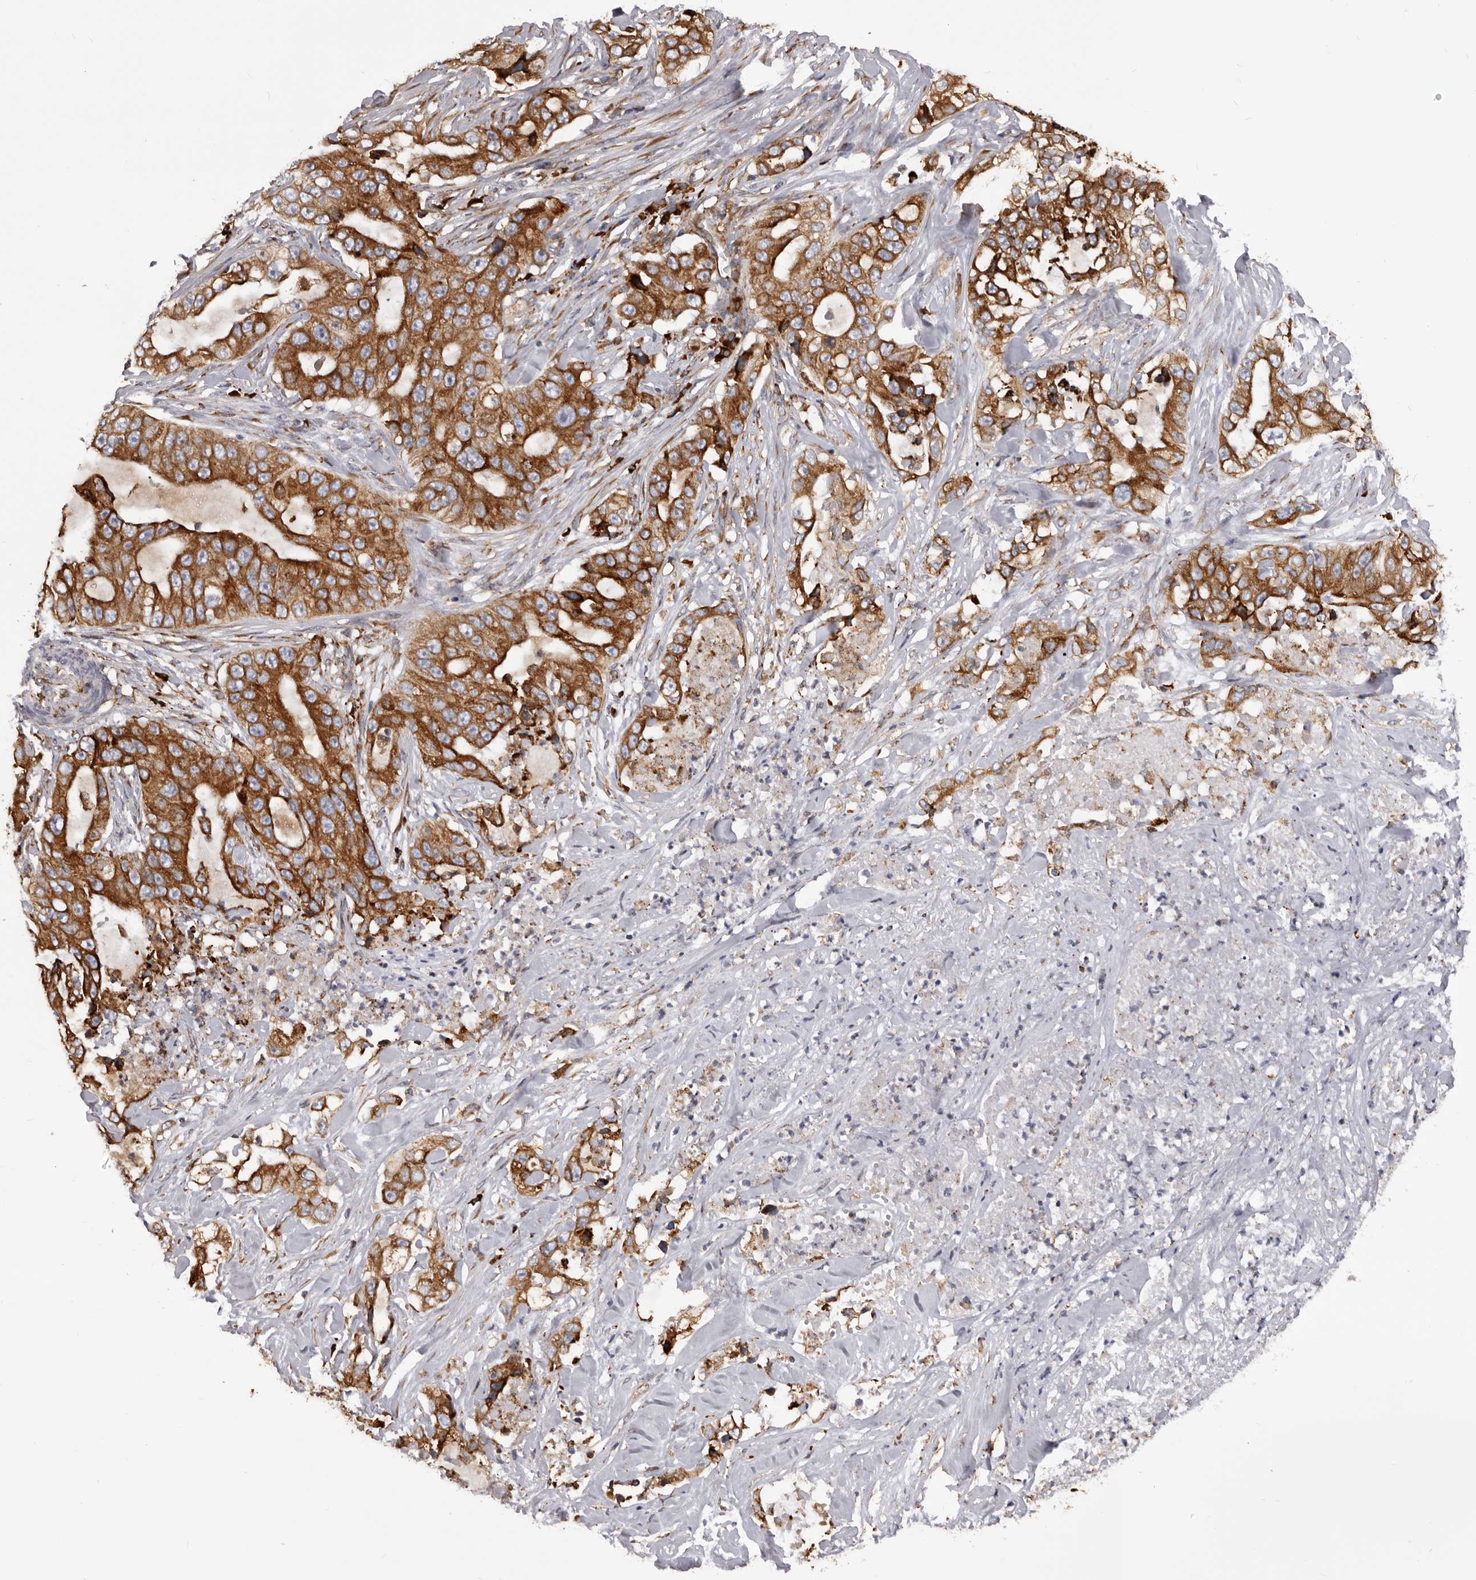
{"staining": {"intensity": "strong", "quantity": ">75%", "location": "cytoplasmic/membranous"}, "tissue": "lung cancer", "cell_type": "Tumor cells", "image_type": "cancer", "snomed": [{"axis": "morphology", "description": "Adenocarcinoma, NOS"}, {"axis": "topography", "description": "Lung"}], "caption": "Lung cancer stained with a brown dye exhibits strong cytoplasmic/membranous positive expression in about >75% of tumor cells.", "gene": "QRSL1", "patient": {"sex": "female", "age": 51}}